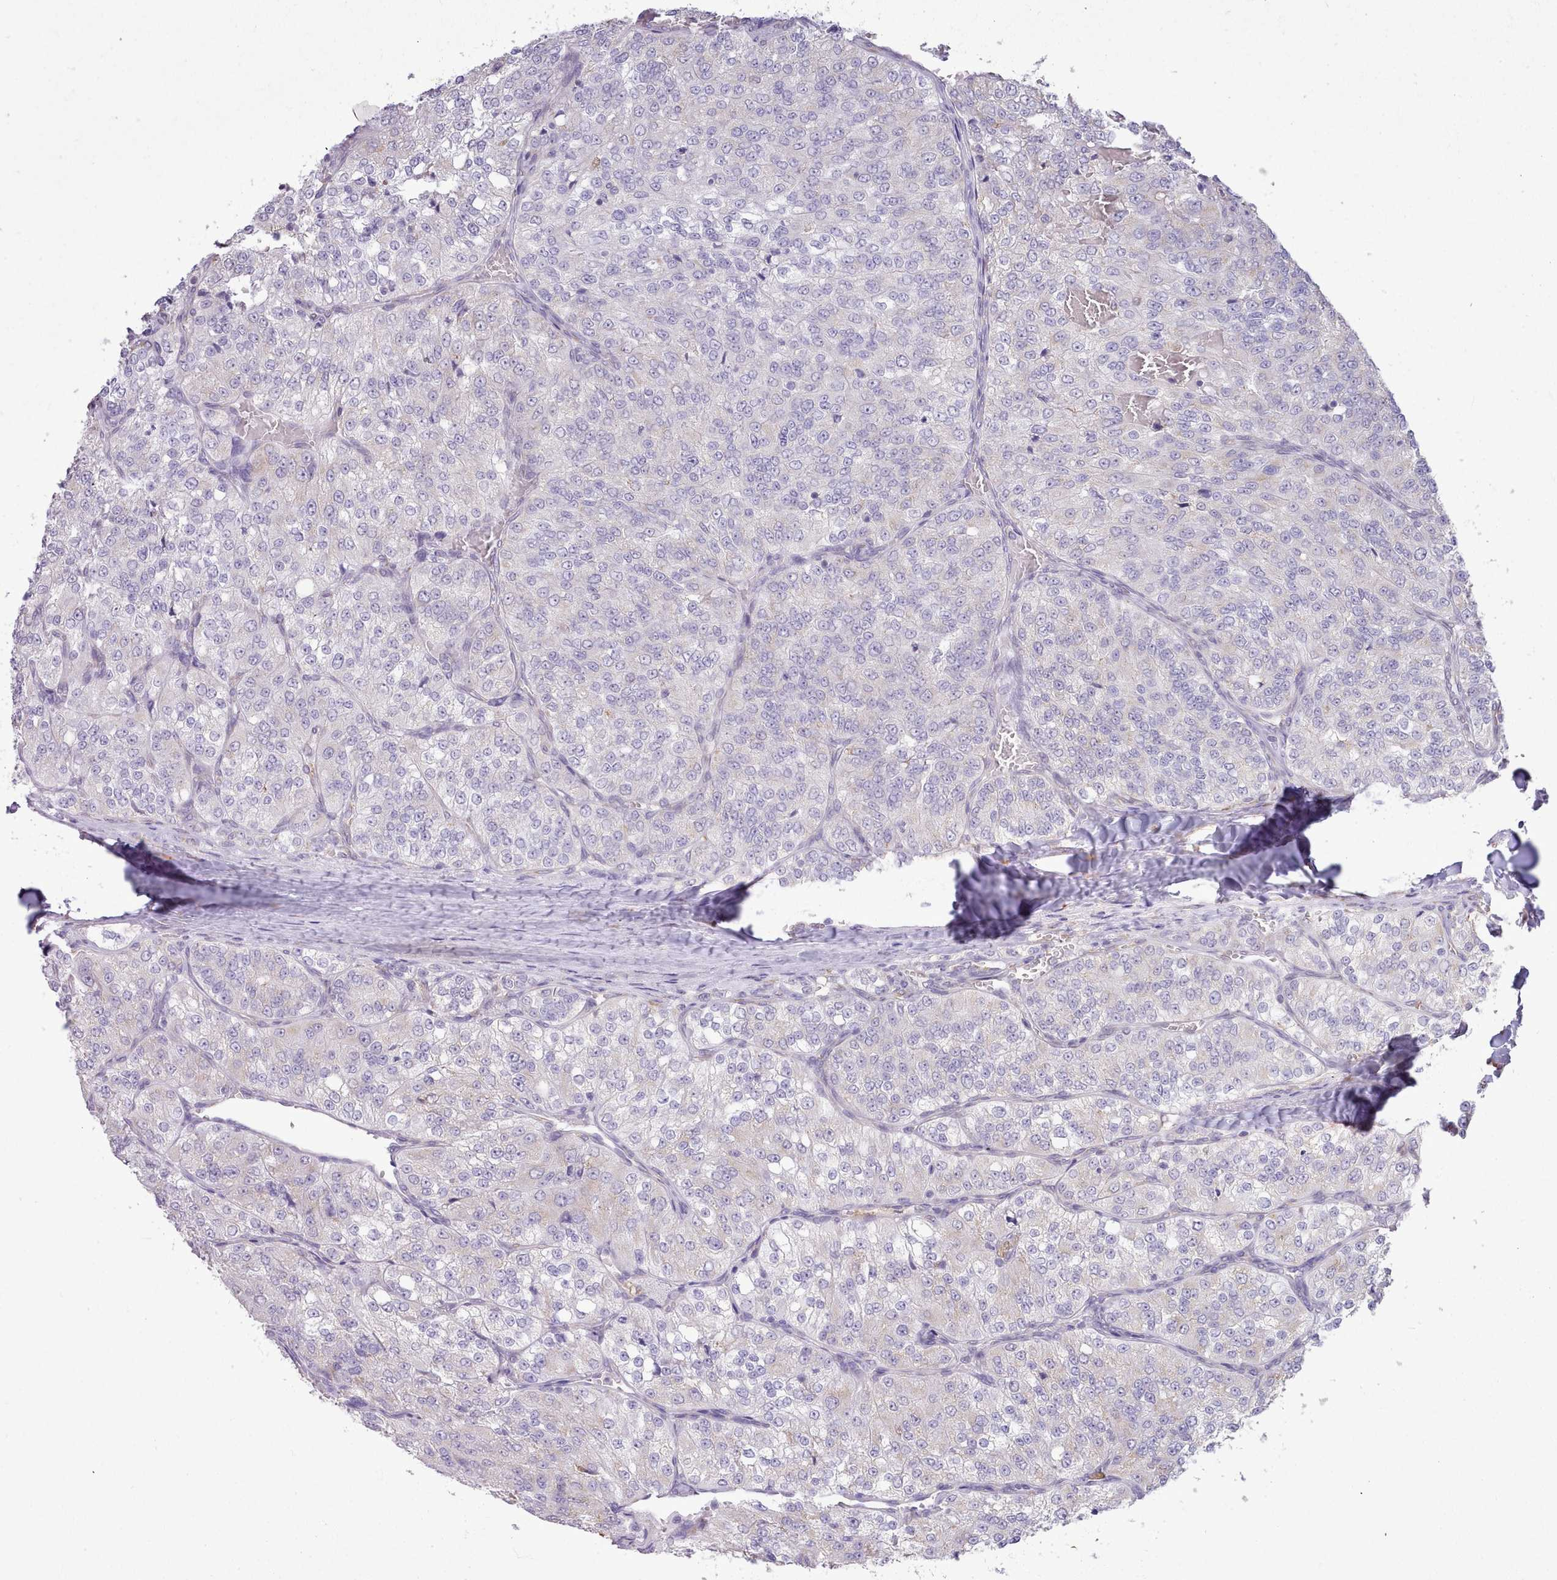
{"staining": {"intensity": "negative", "quantity": "none", "location": "none"}, "tissue": "renal cancer", "cell_type": "Tumor cells", "image_type": "cancer", "snomed": [{"axis": "morphology", "description": "Adenocarcinoma, NOS"}, {"axis": "topography", "description": "Kidney"}], "caption": "An image of human renal adenocarcinoma is negative for staining in tumor cells. The staining is performed using DAB (3,3'-diaminobenzidine) brown chromogen with nuclei counter-stained in using hematoxylin.", "gene": "SEC61B", "patient": {"sex": "female", "age": 63}}